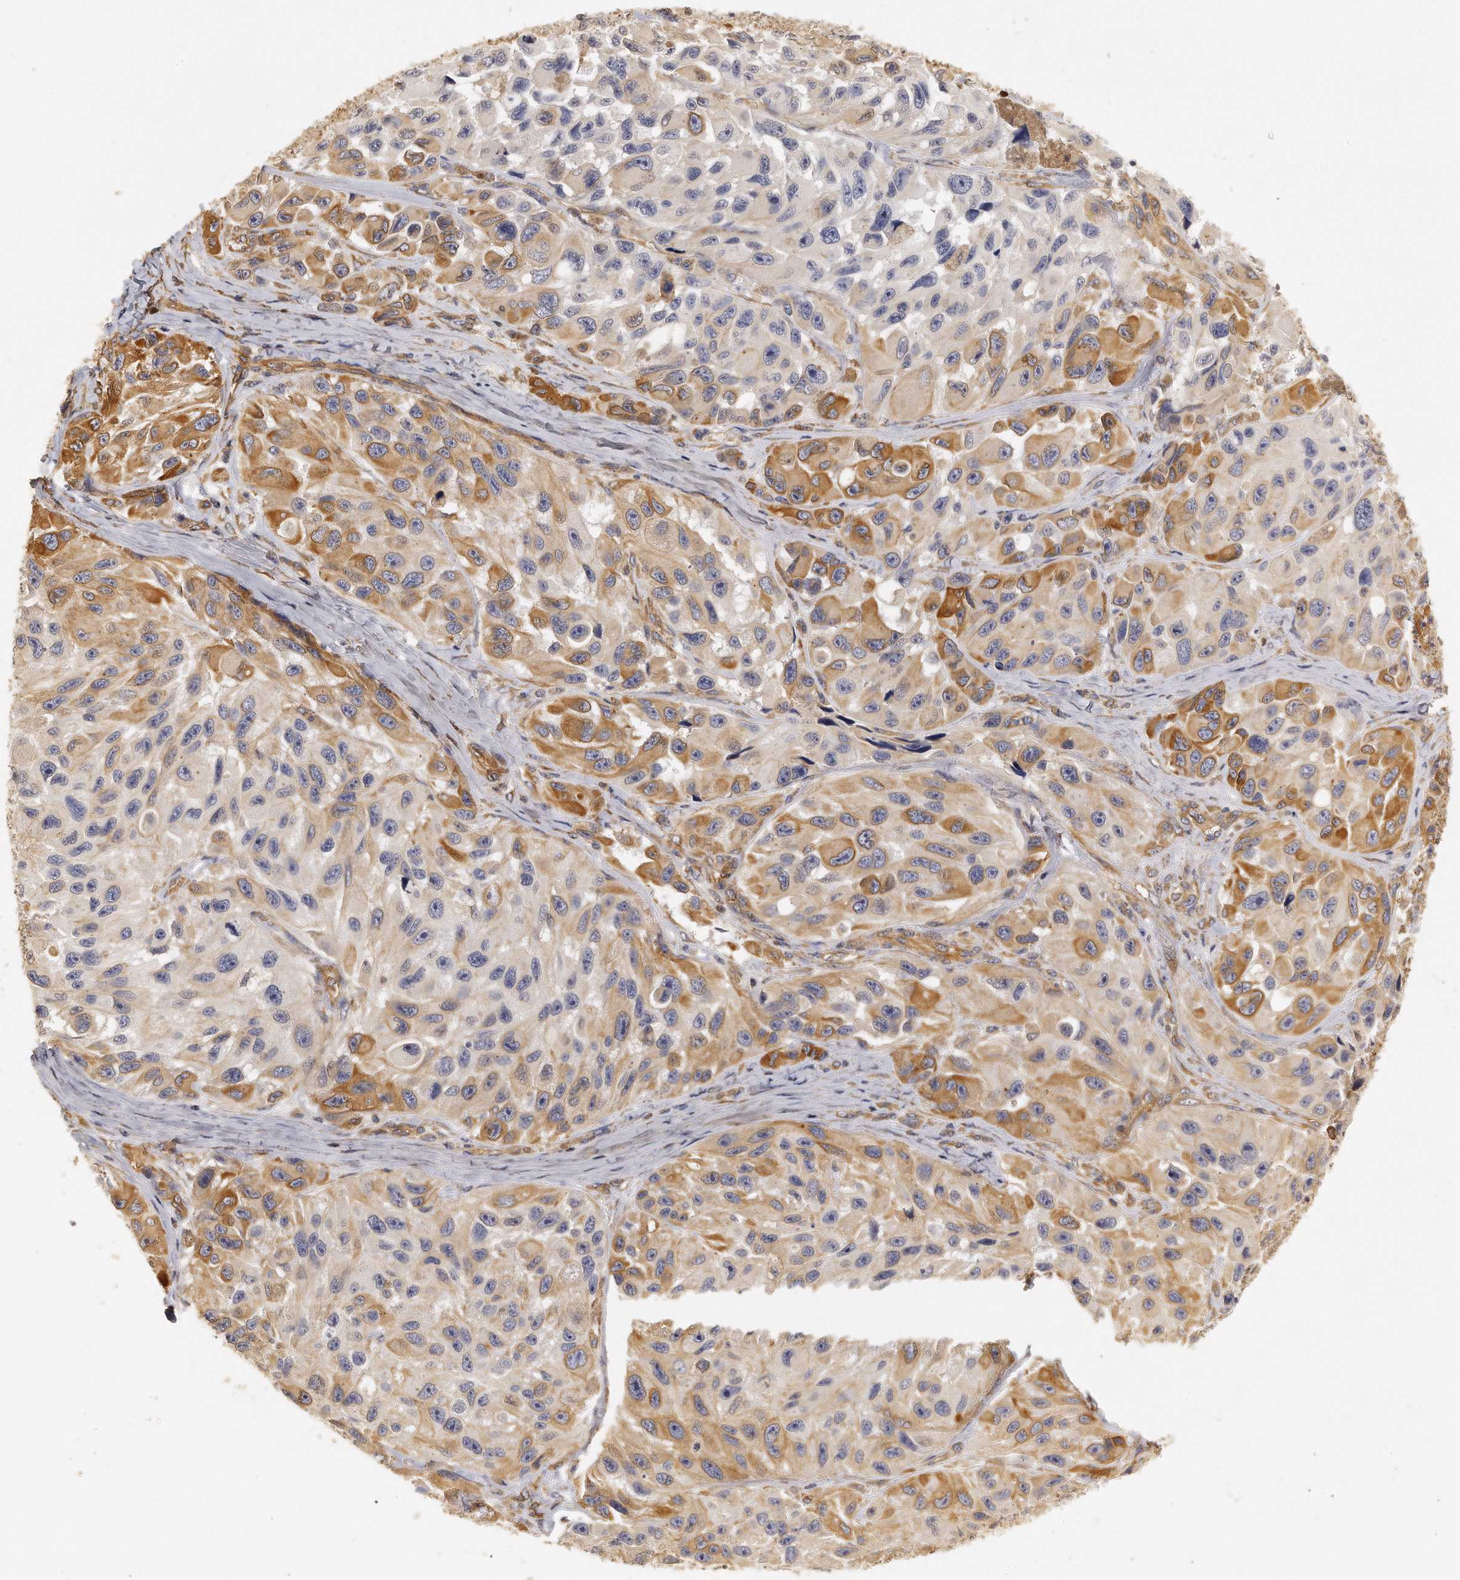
{"staining": {"intensity": "moderate", "quantity": ">75%", "location": "cytoplasmic/membranous"}, "tissue": "melanoma", "cell_type": "Tumor cells", "image_type": "cancer", "snomed": [{"axis": "morphology", "description": "Malignant melanoma, NOS"}, {"axis": "topography", "description": "Skin"}], "caption": "A photomicrograph of human malignant melanoma stained for a protein reveals moderate cytoplasmic/membranous brown staining in tumor cells.", "gene": "CHST7", "patient": {"sex": "female", "age": 73}}